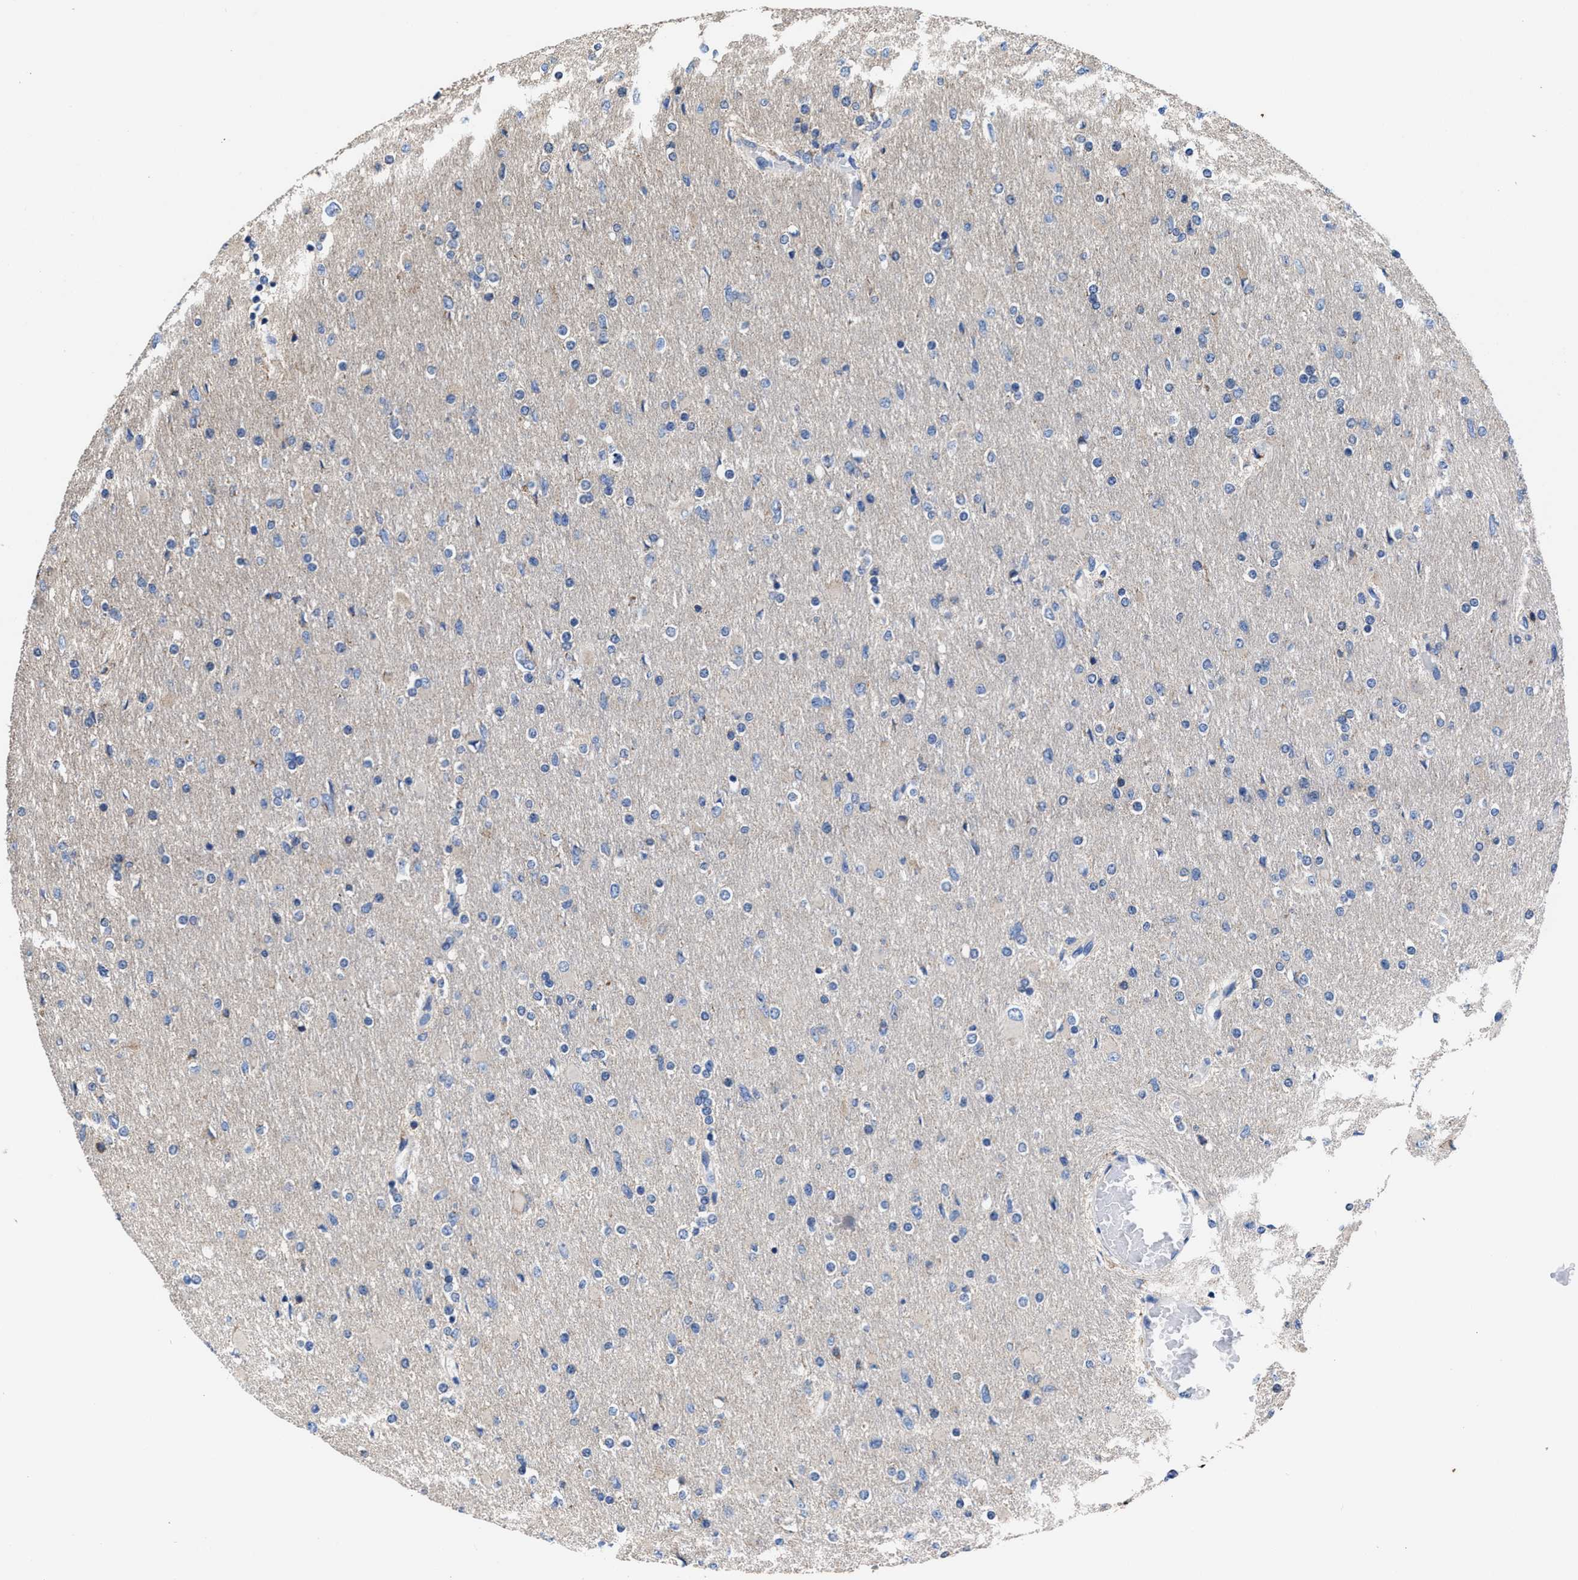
{"staining": {"intensity": "negative", "quantity": "none", "location": "none"}, "tissue": "glioma", "cell_type": "Tumor cells", "image_type": "cancer", "snomed": [{"axis": "morphology", "description": "Glioma, malignant, High grade"}, {"axis": "topography", "description": "Cerebral cortex"}], "caption": "IHC of malignant glioma (high-grade) demonstrates no expression in tumor cells.", "gene": "TMEM30A", "patient": {"sex": "female", "age": 36}}